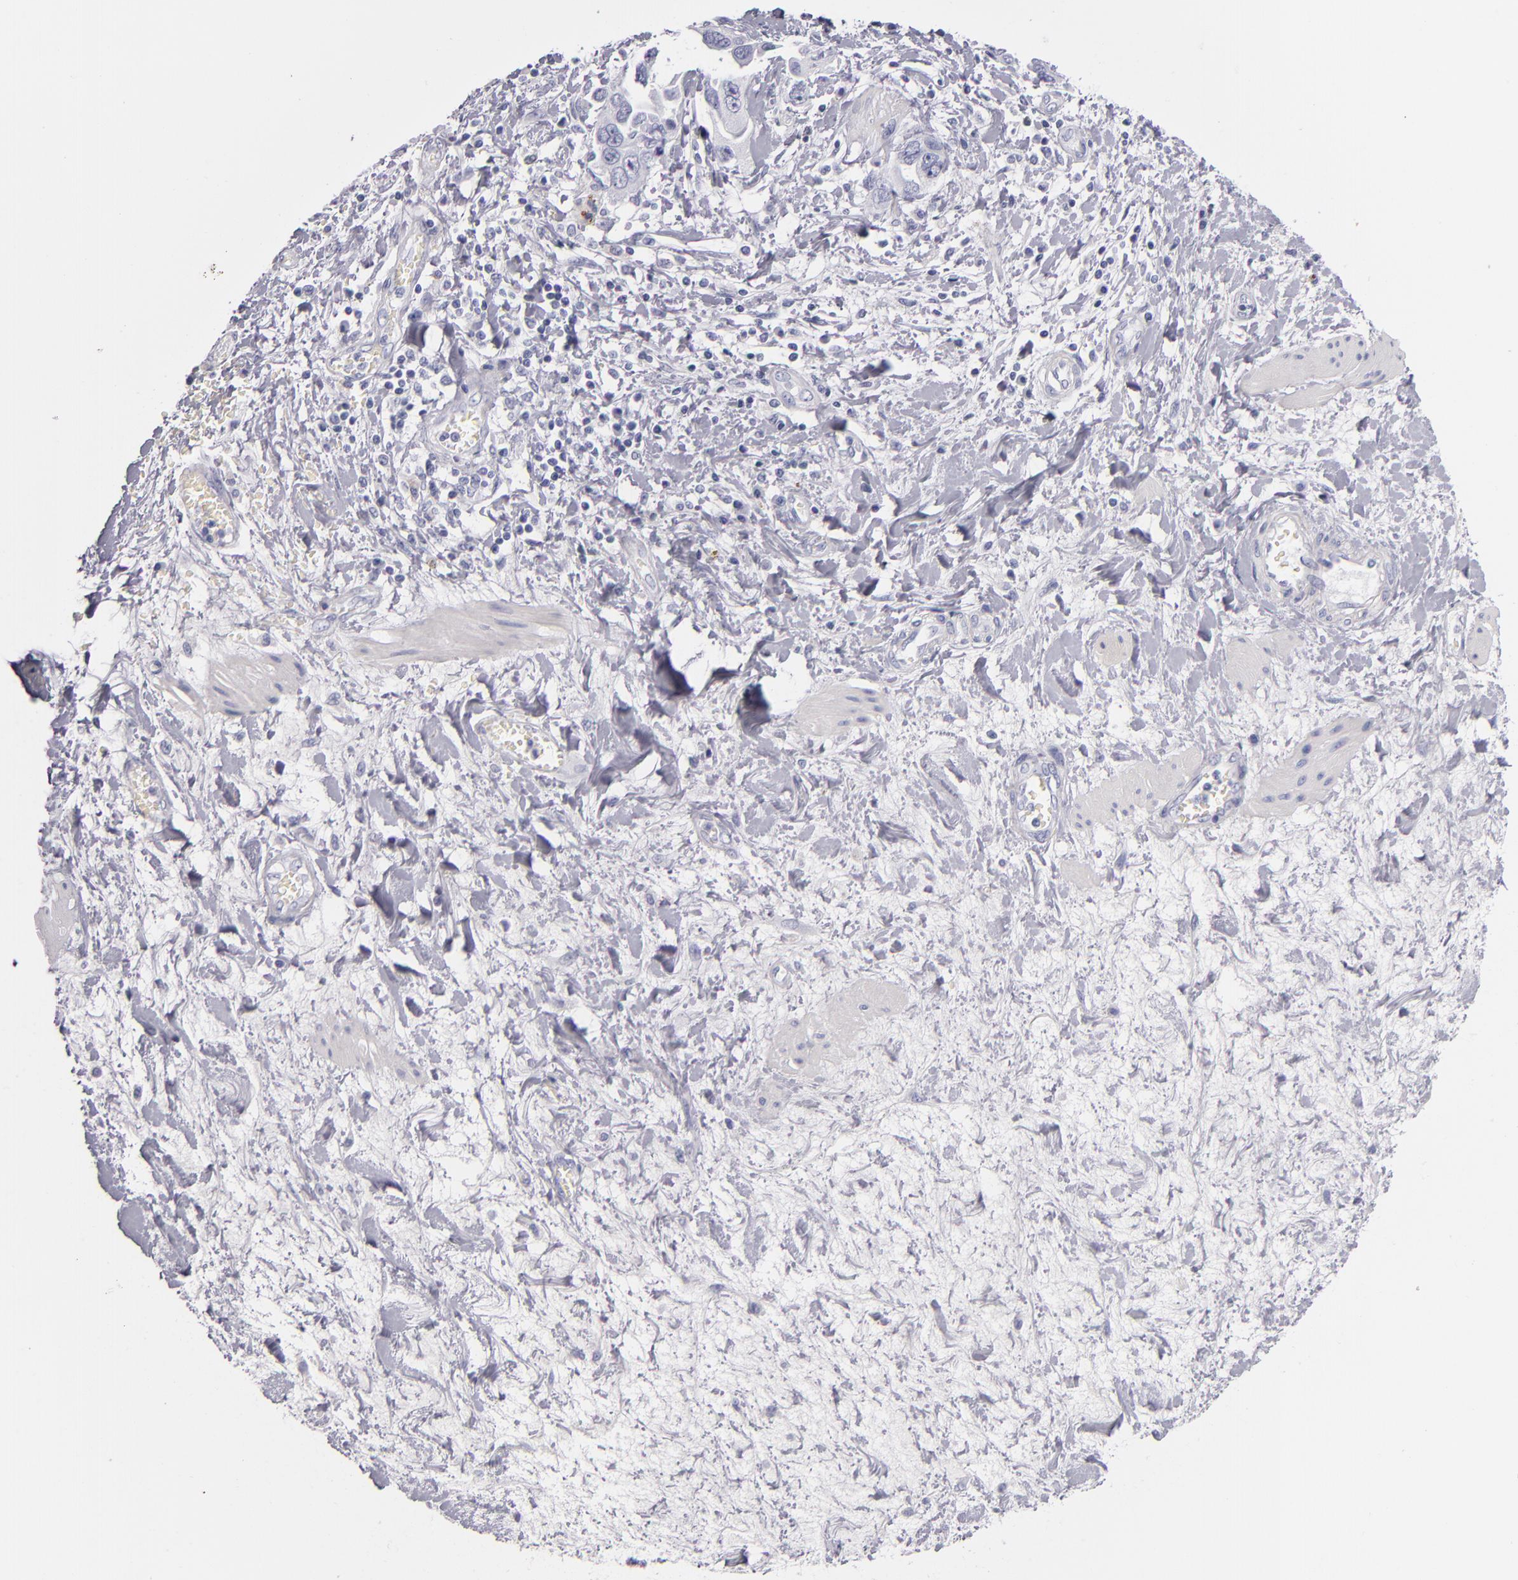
{"staining": {"intensity": "negative", "quantity": "none", "location": "none"}, "tissue": "ovarian cancer", "cell_type": "Tumor cells", "image_type": "cancer", "snomed": [{"axis": "morphology", "description": "Cystadenocarcinoma, serous, NOS"}, {"axis": "topography", "description": "Ovary"}], "caption": "Immunohistochemical staining of ovarian serous cystadenocarcinoma reveals no significant staining in tumor cells.", "gene": "FABP1", "patient": {"sex": "female", "age": 63}}